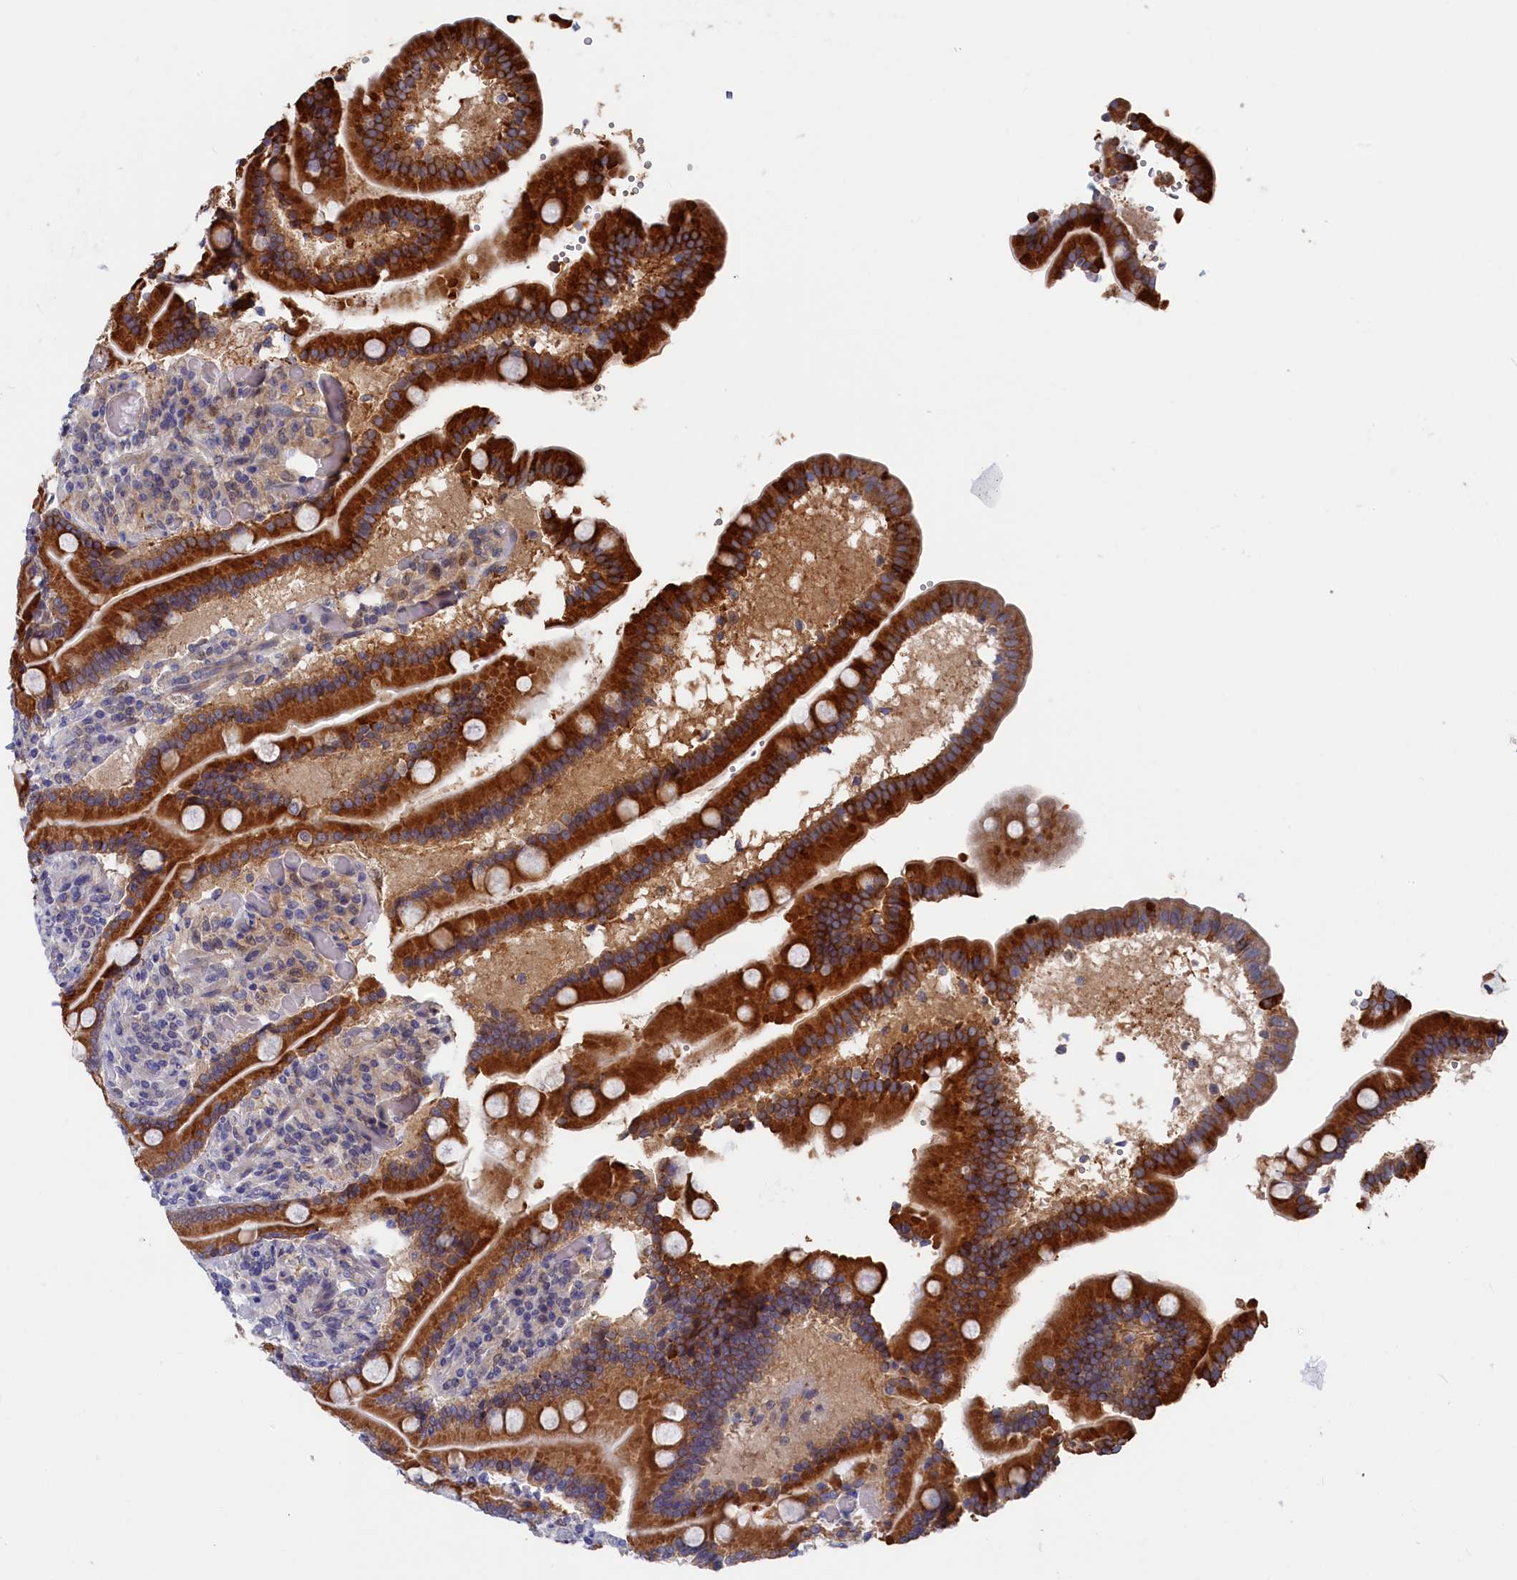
{"staining": {"intensity": "strong", "quantity": ">75%", "location": "cytoplasmic/membranous"}, "tissue": "duodenum", "cell_type": "Glandular cells", "image_type": "normal", "snomed": [{"axis": "morphology", "description": "Normal tissue, NOS"}, {"axis": "topography", "description": "Duodenum"}], "caption": "Immunohistochemical staining of unremarkable human duodenum displays >75% levels of strong cytoplasmic/membranous protein expression in about >75% of glandular cells.", "gene": "RMI2", "patient": {"sex": "female", "age": 62}}